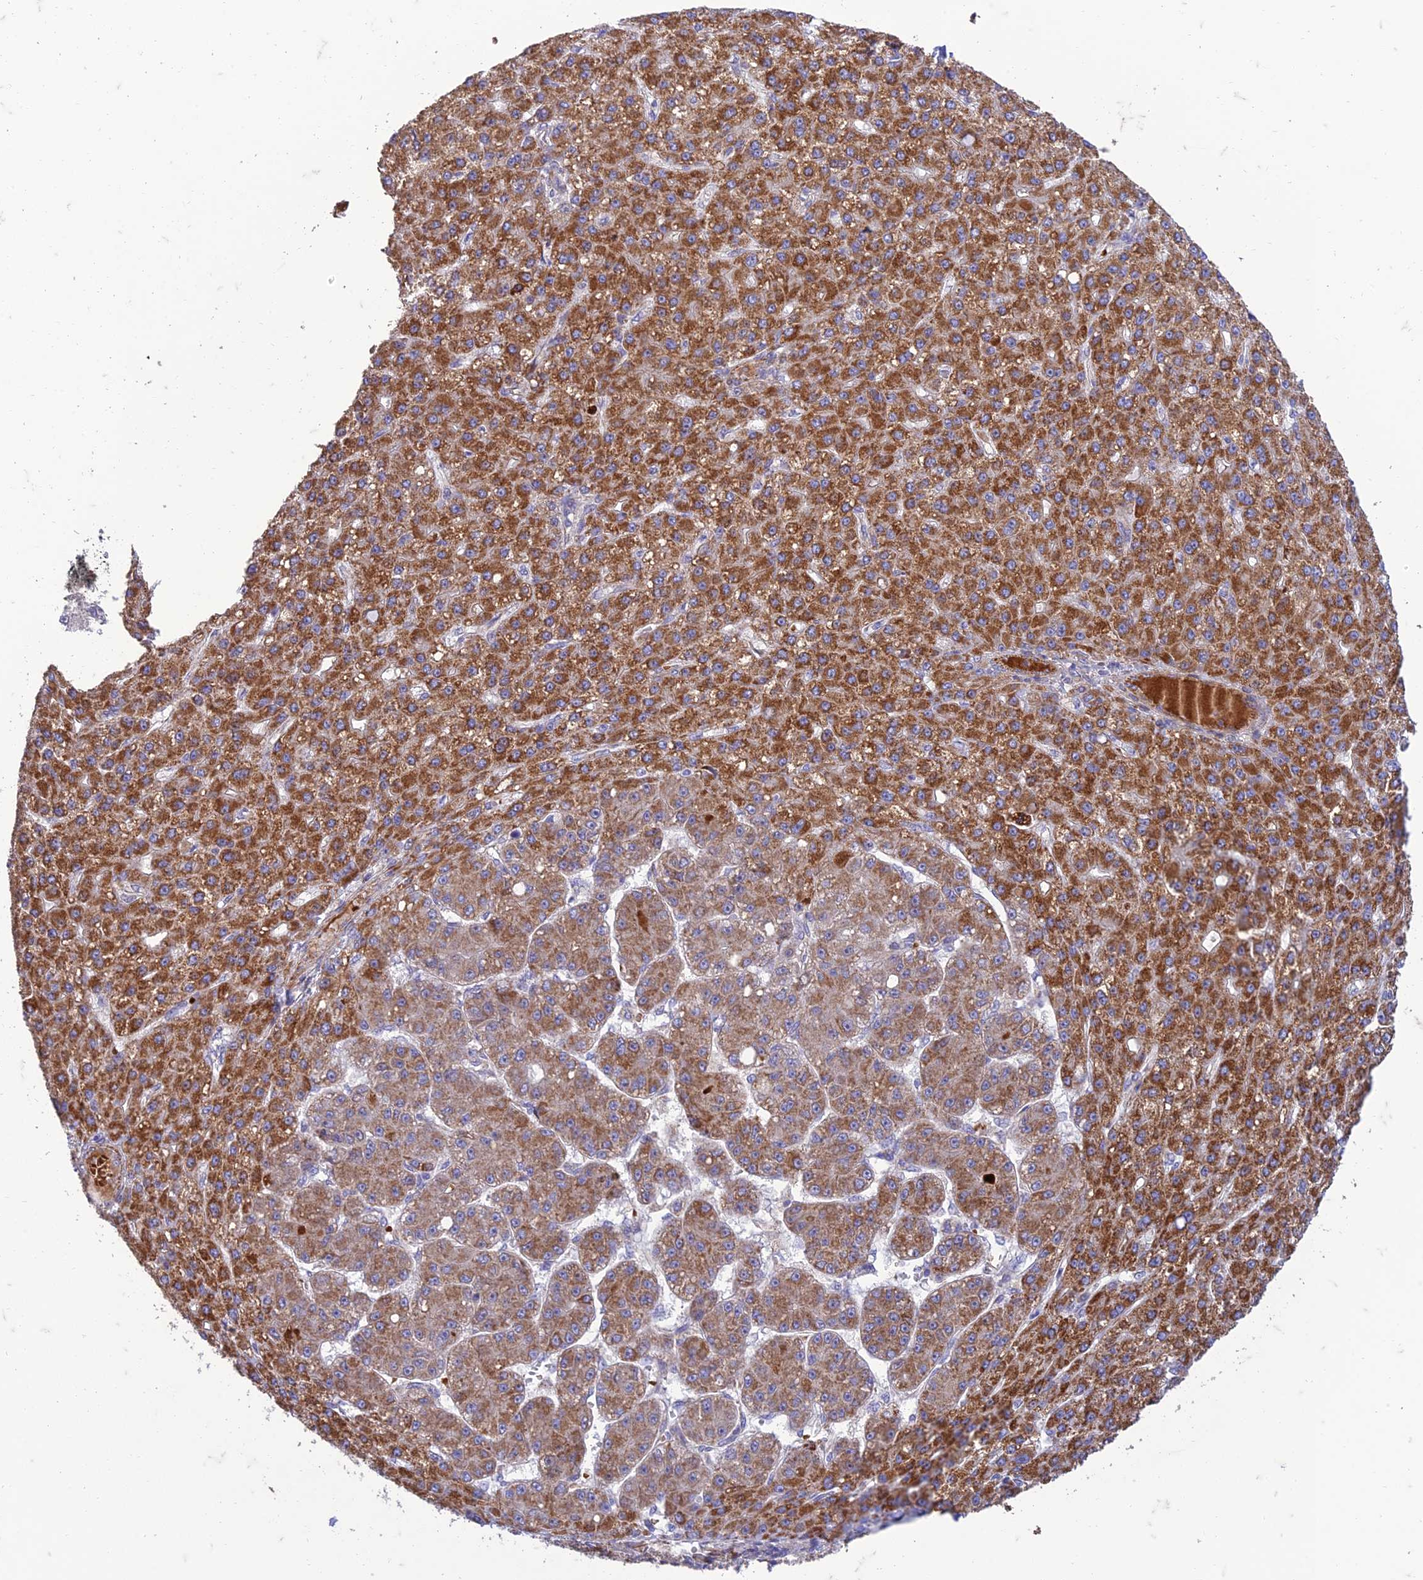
{"staining": {"intensity": "strong", "quantity": ">75%", "location": "cytoplasmic/membranous"}, "tissue": "liver cancer", "cell_type": "Tumor cells", "image_type": "cancer", "snomed": [{"axis": "morphology", "description": "Carcinoma, Hepatocellular, NOS"}, {"axis": "topography", "description": "Liver"}], "caption": "Liver cancer (hepatocellular carcinoma) stained for a protein (brown) displays strong cytoplasmic/membranous positive positivity in approximately >75% of tumor cells.", "gene": "SEL1L3", "patient": {"sex": "male", "age": 67}}